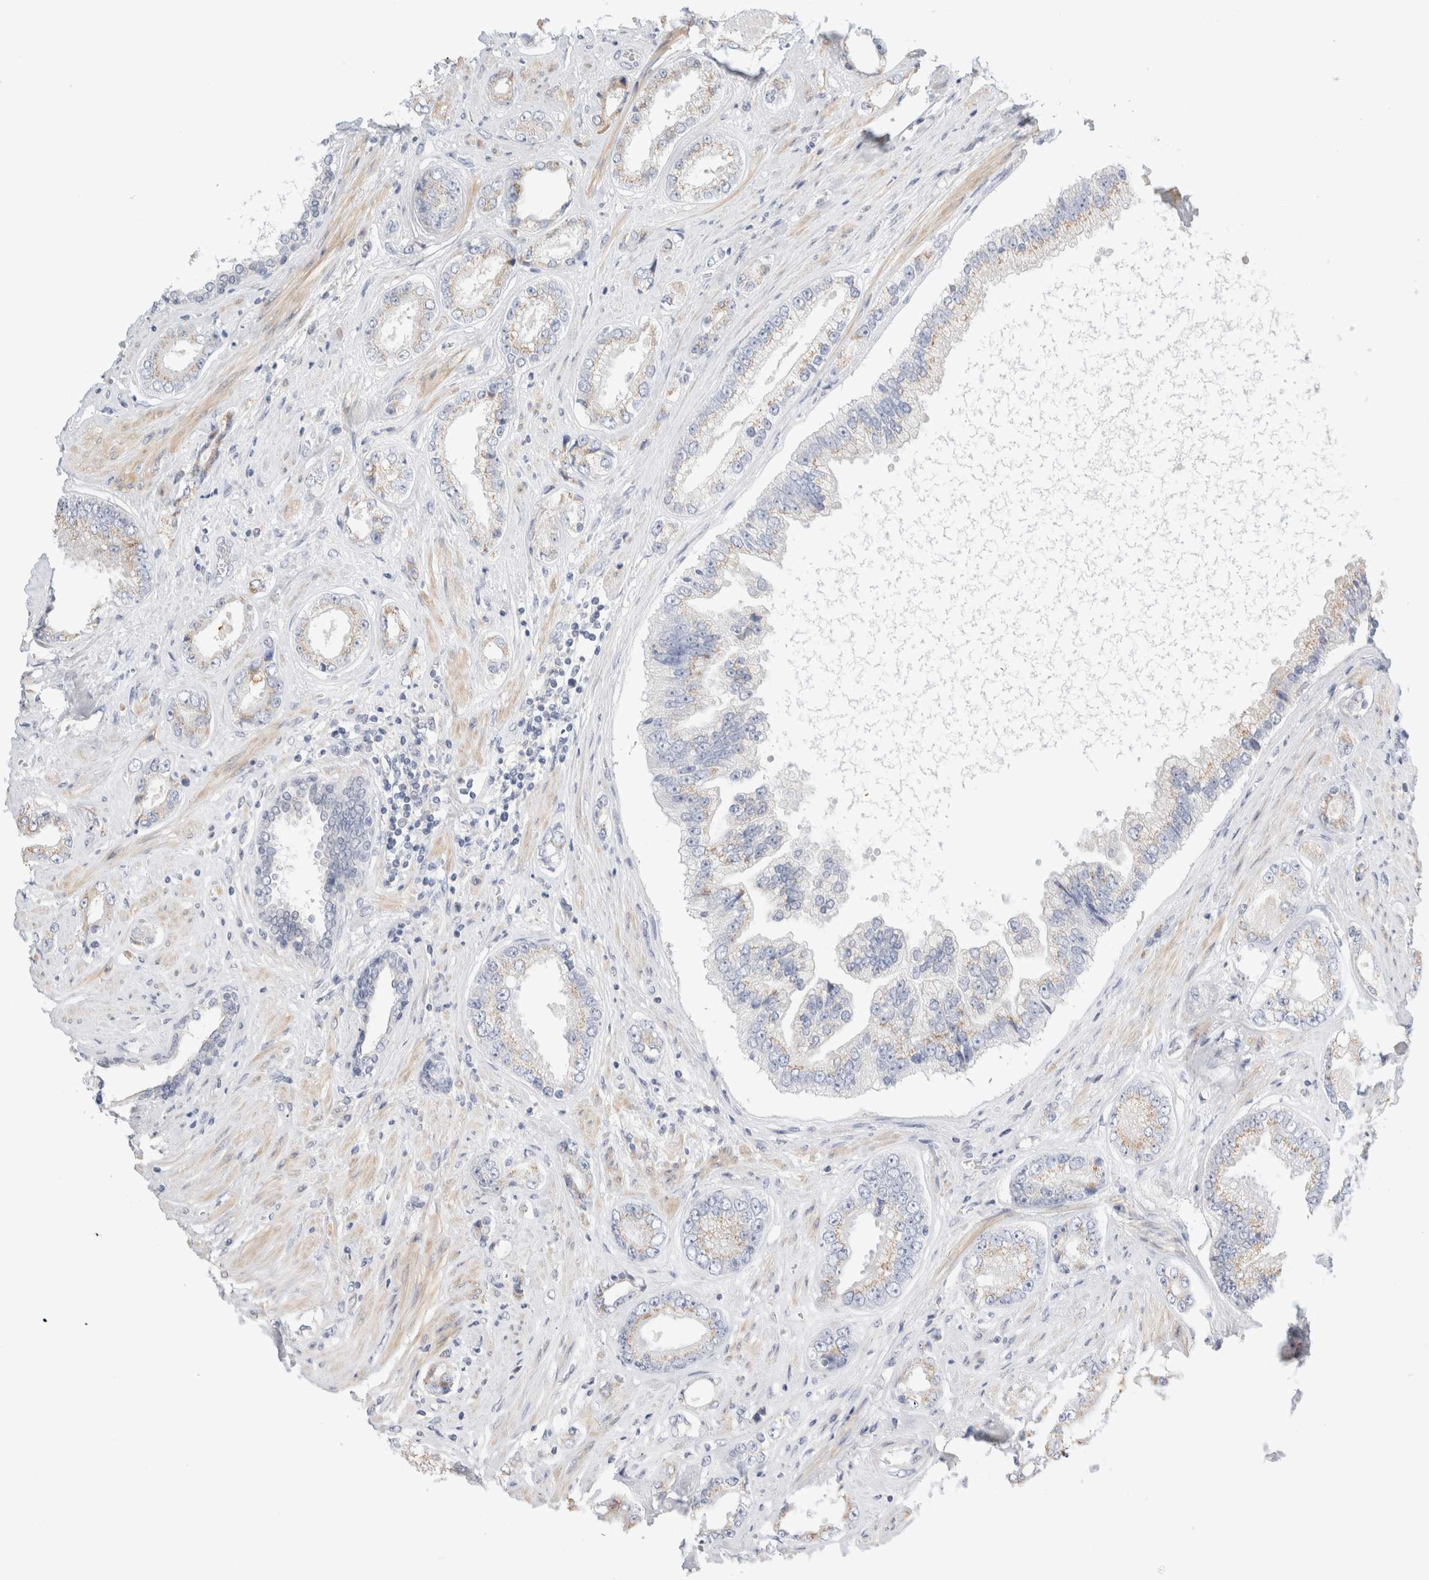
{"staining": {"intensity": "weak", "quantity": "25%-75%", "location": "cytoplasmic/membranous"}, "tissue": "prostate cancer", "cell_type": "Tumor cells", "image_type": "cancer", "snomed": [{"axis": "morphology", "description": "Adenocarcinoma, High grade"}, {"axis": "topography", "description": "Prostate"}], "caption": "Brown immunohistochemical staining in human prostate cancer (adenocarcinoma (high-grade)) exhibits weak cytoplasmic/membranous expression in approximately 25%-75% of tumor cells.", "gene": "ADAM30", "patient": {"sex": "male", "age": 61}}